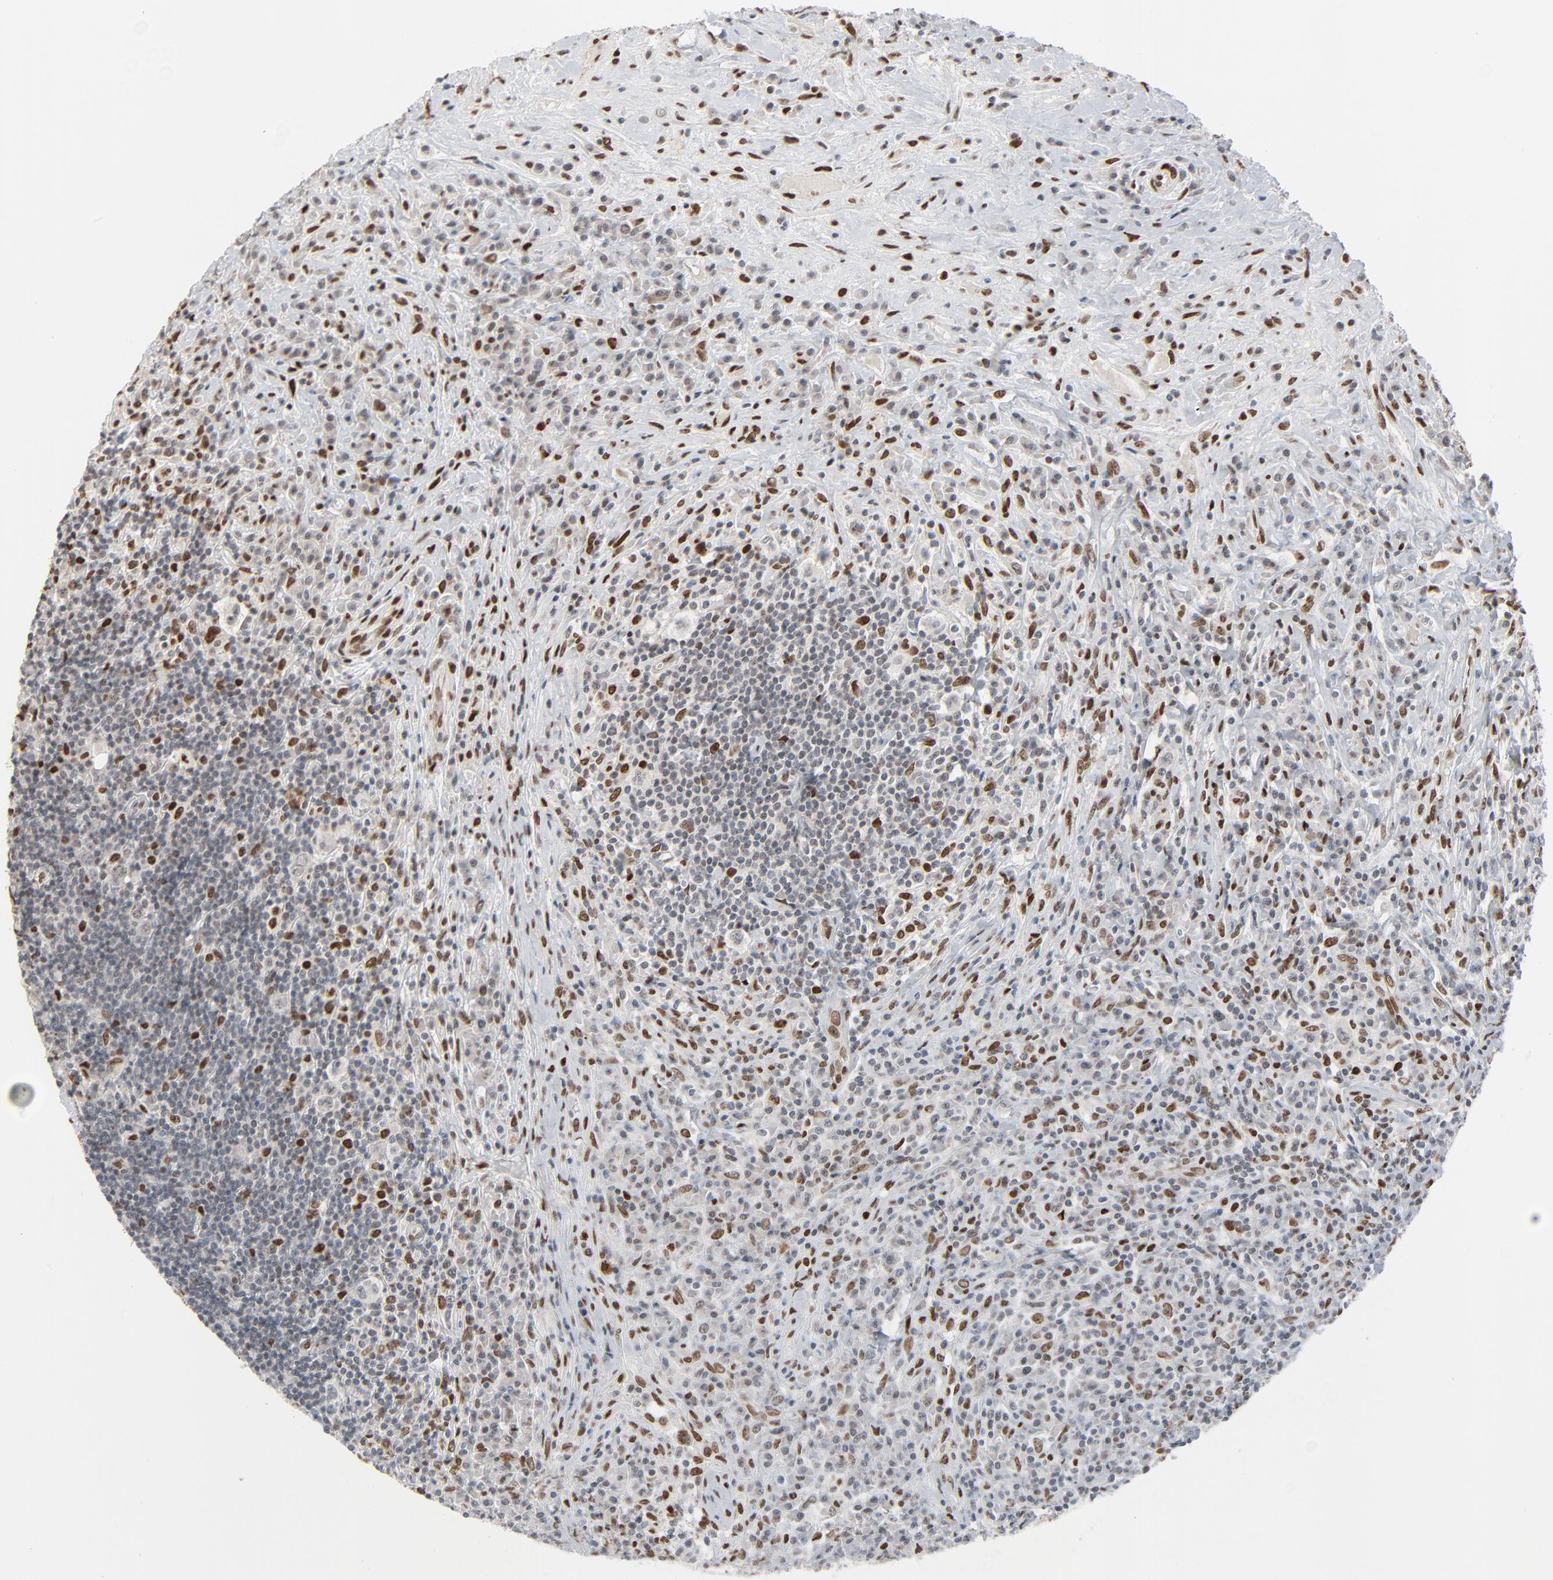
{"staining": {"intensity": "strong", "quantity": "<25%", "location": "nuclear"}, "tissue": "lymphoma", "cell_type": "Tumor cells", "image_type": "cancer", "snomed": [{"axis": "morphology", "description": "Hodgkin's disease, NOS"}, {"axis": "topography", "description": "Lymph node"}], "caption": "Tumor cells demonstrate medium levels of strong nuclear expression in about <25% of cells in human Hodgkin's disease. Using DAB (brown) and hematoxylin (blue) stains, captured at high magnification using brightfield microscopy.", "gene": "CUX1", "patient": {"sex": "female", "age": 25}}